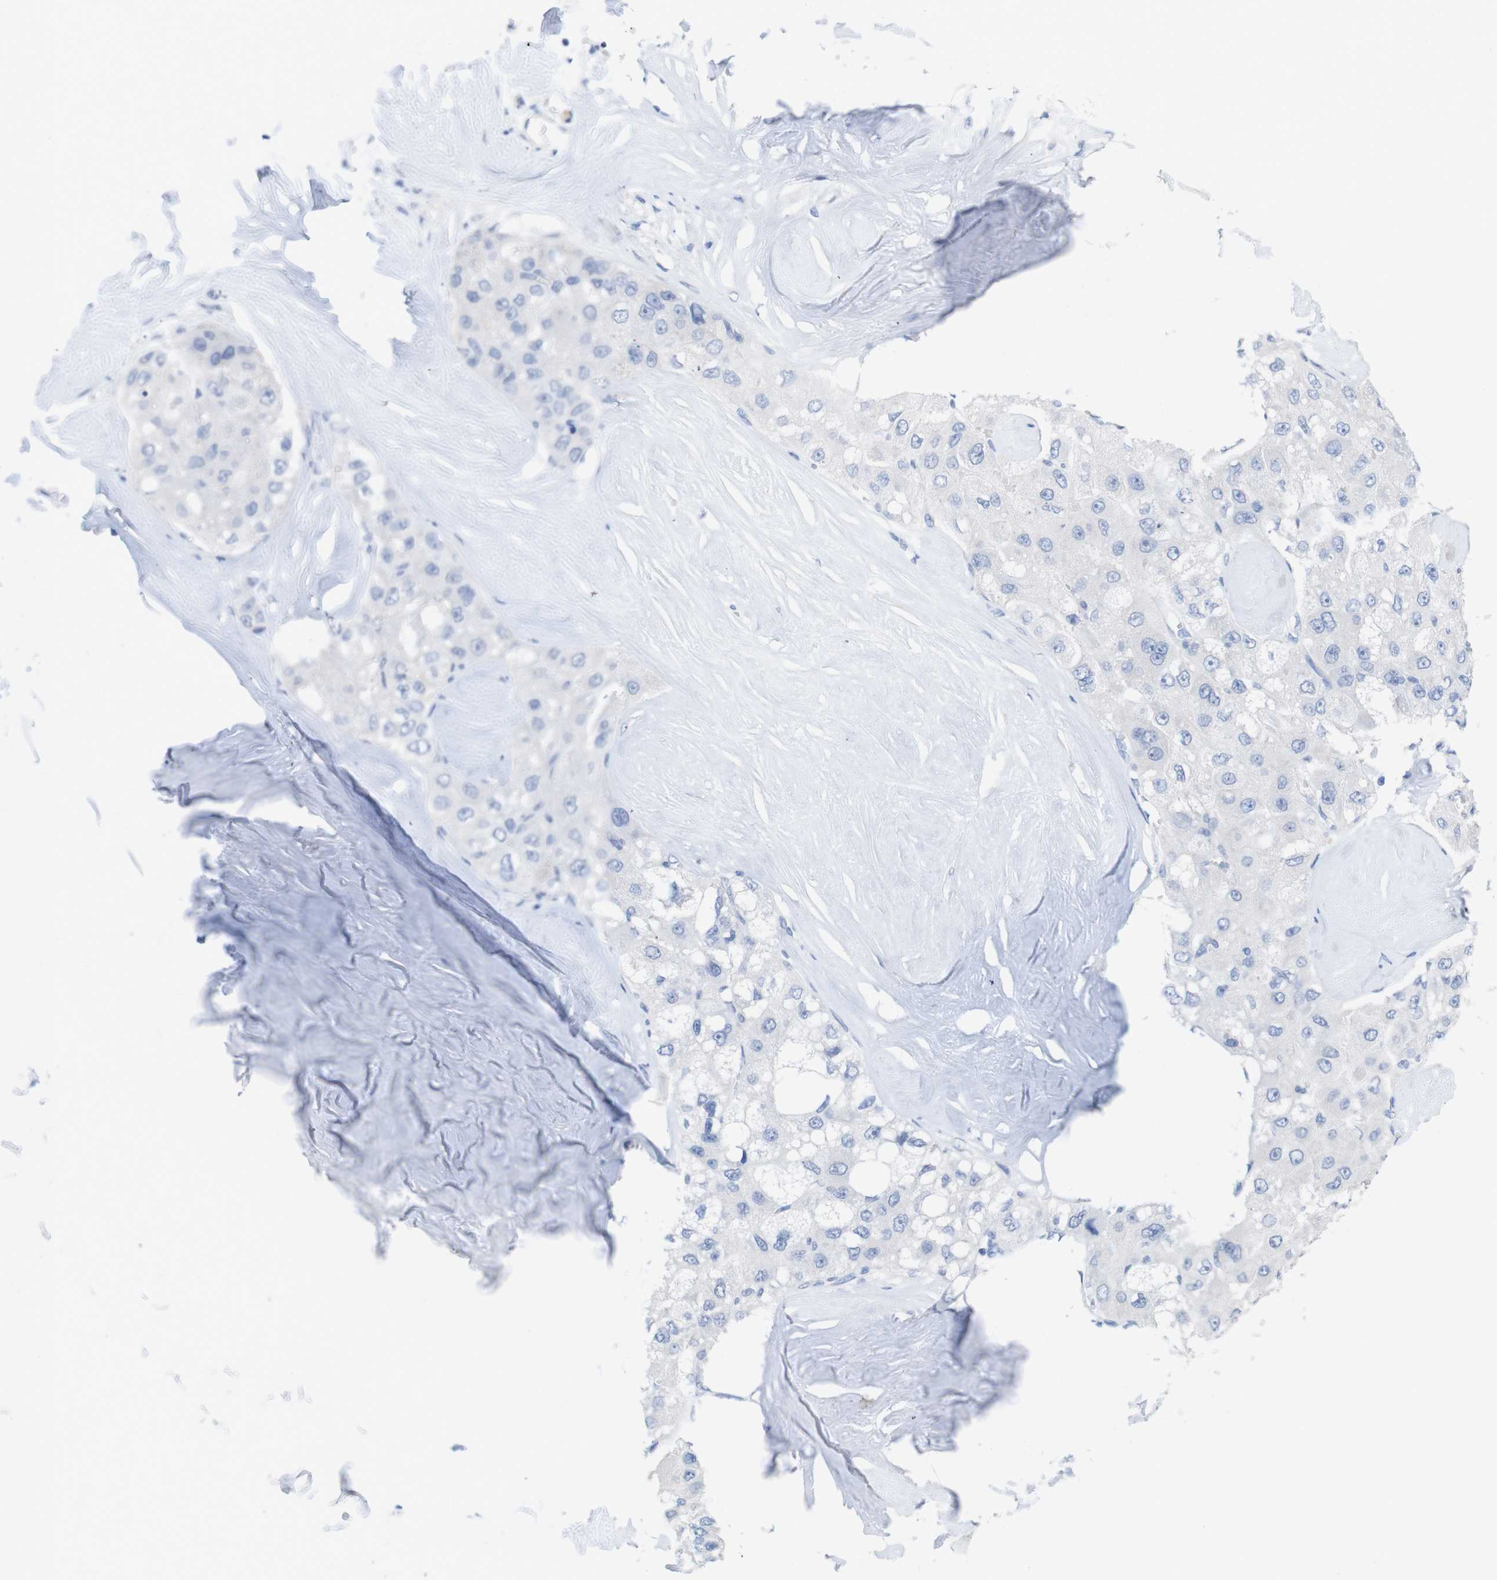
{"staining": {"intensity": "negative", "quantity": "none", "location": "none"}, "tissue": "liver cancer", "cell_type": "Tumor cells", "image_type": "cancer", "snomed": [{"axis": "morphology", "description": "Carcinoma, Hepatocellular, NOS"}, {"axis": "topography", "description": "Liver"}], "caption": "High power microscopy photomicrograph of an immunohistochemistry image of liver hepatocellular carcinoma, revealing no significant expression in tumor cells.", "gene": "PNMA1", "patient": {"sex": "male", "age": 80}}